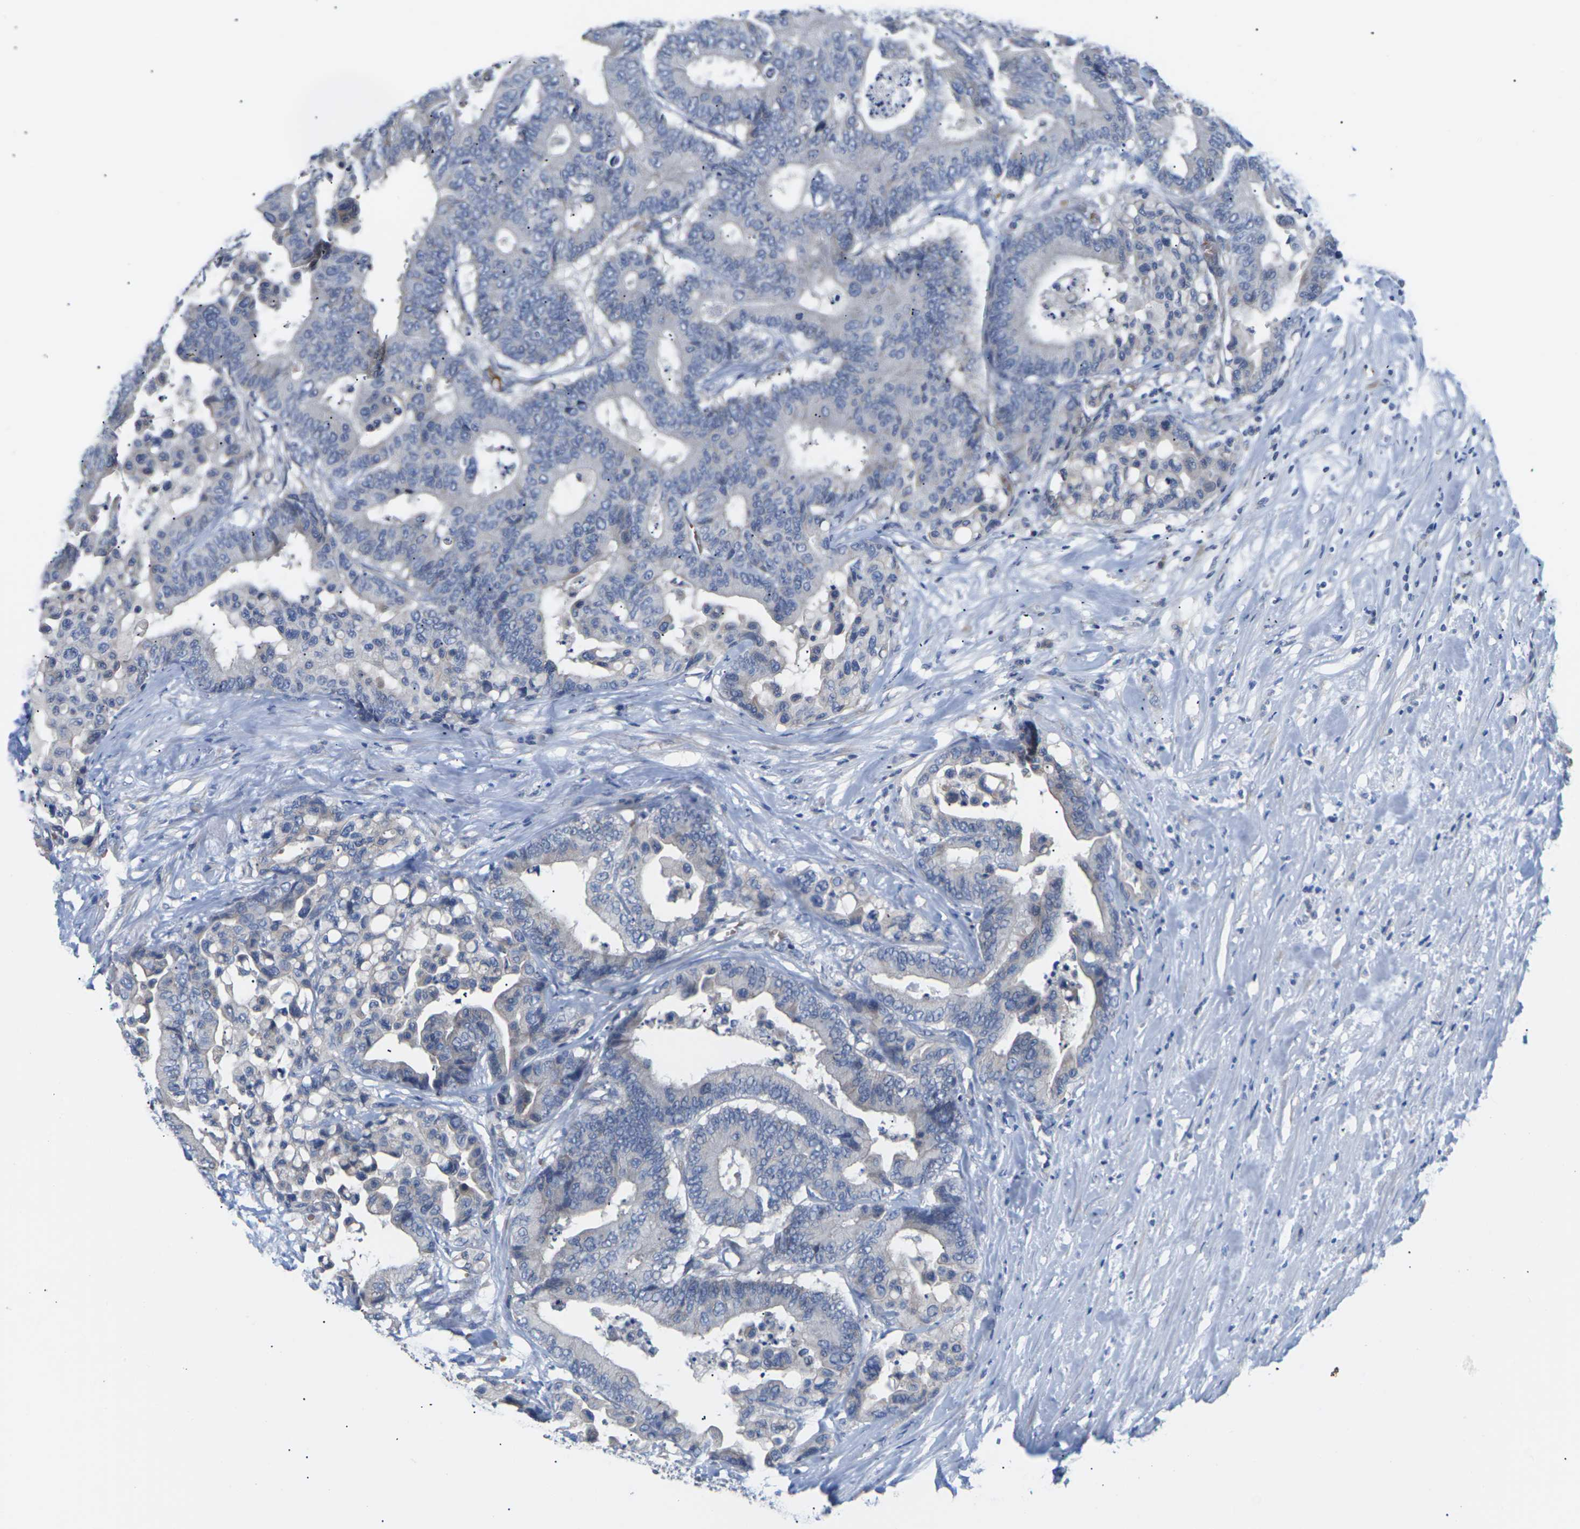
{"staining": {"intensity": "negative", "quantity": "none", "location": "none"}, "tissue": "colorectal cancer", "cell_type": "Tumor cells", "image_type": "cancer", "snomed": [{"axis": "morphology", "description": "Normal tissue, NOS"}, {"axis": "morphology", "description": "Adenocarcinoma, NOS"}, {"axis": "topography", "description": "Colon"}], "caption": "This is a histopathology image of immunohistochemistry (IHC) staining of colorectal cancer, which shows no staining in tumor cells.", "gene": "TMCO4", "patient": {"sex": "male", "age": 82}}